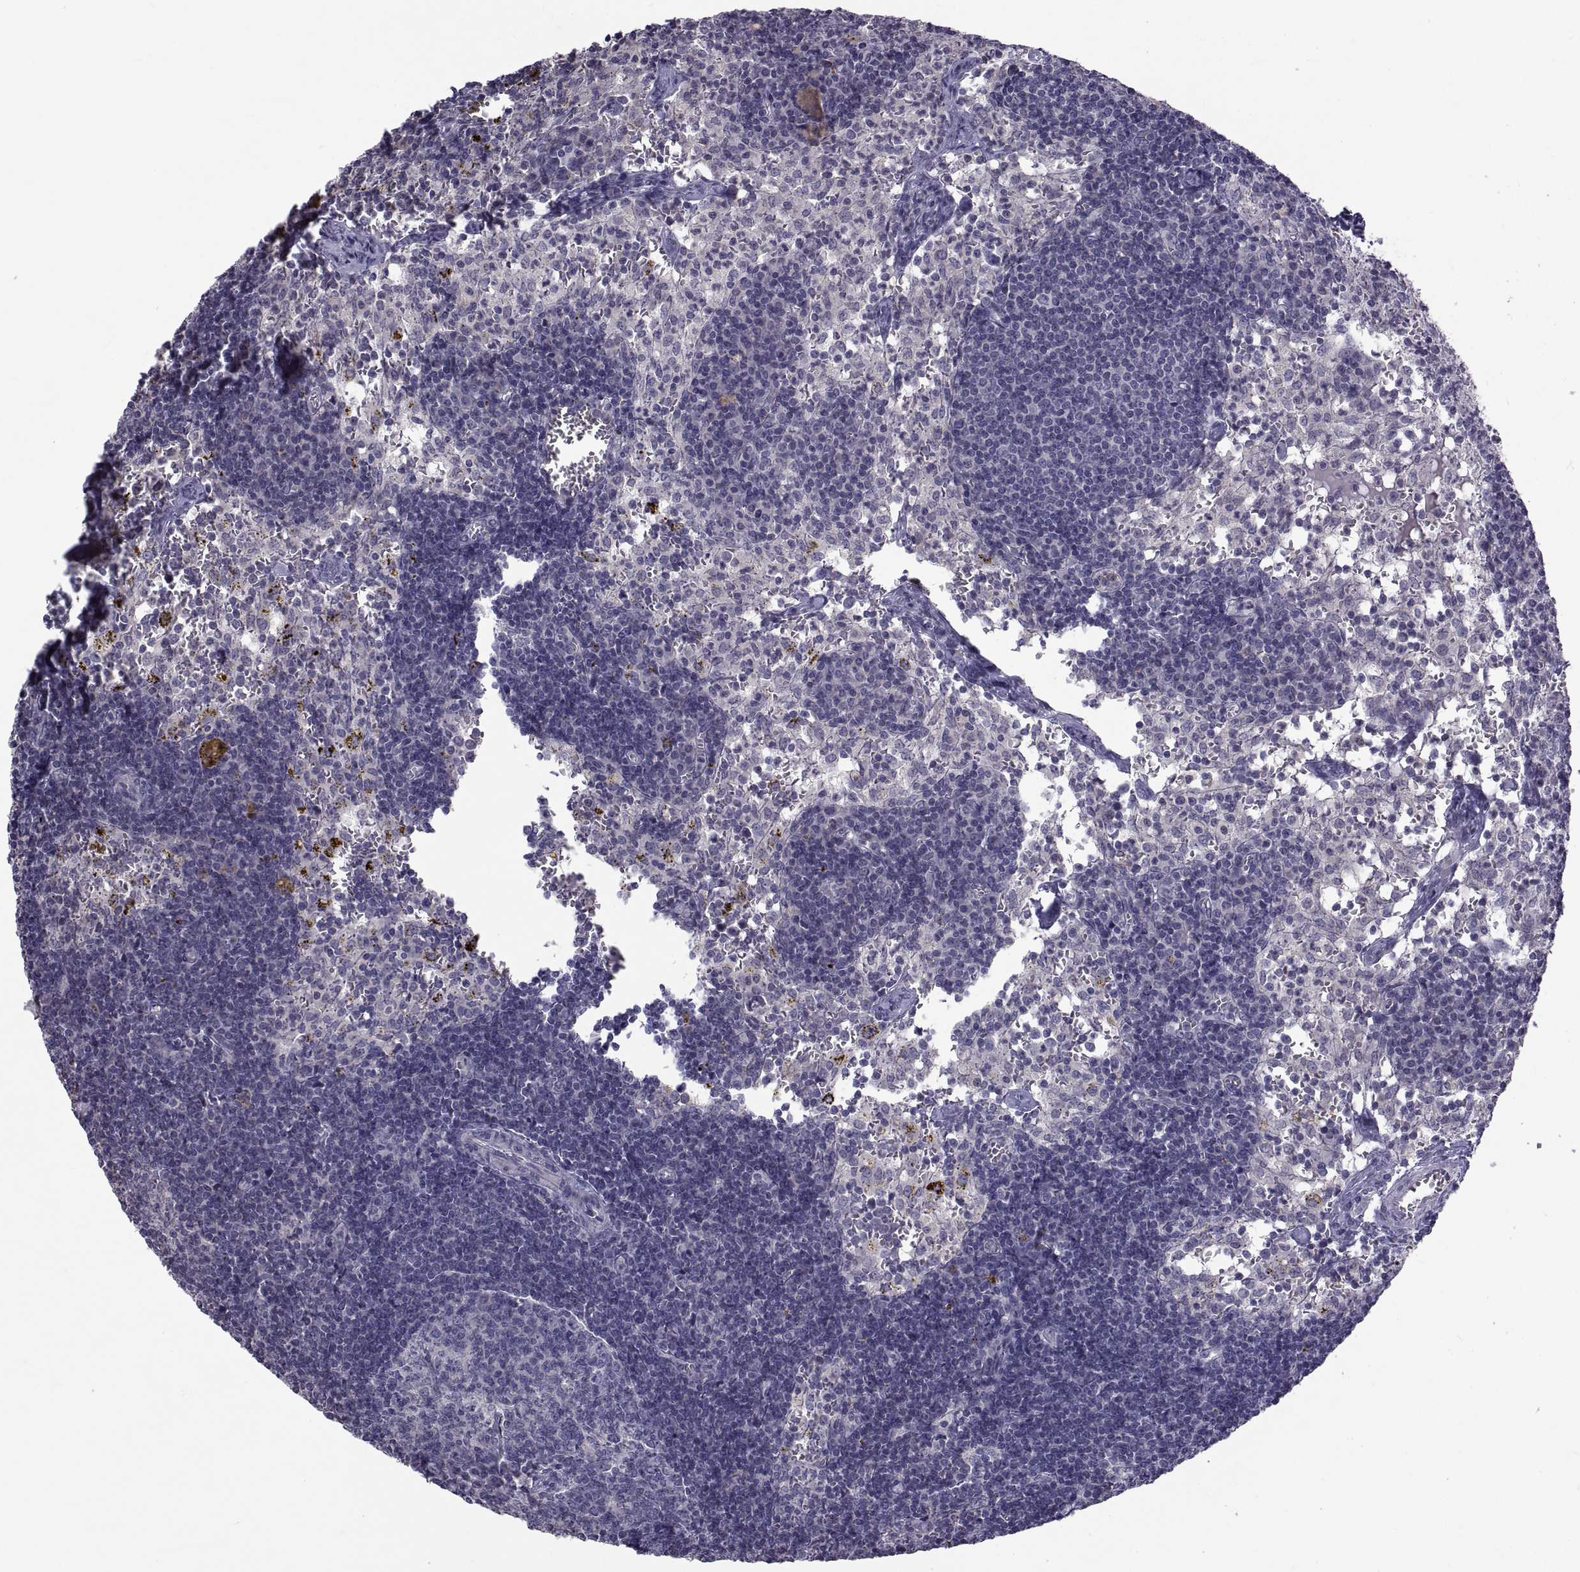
{"staining": {"intensity": "negative", "quantity": "none", "location": "none"}, "tissue": "lymph node", "cell_type": "Germinal center cells", "image_type": "normal", "snomed": [{"axis": "morphology", "description": "Normal tissue, NOS"}, {"axis": "topography", "description": "Lymph node"}], "caption": "Immunohistochemistry of normal human lymph node reveals no positivity in germinal center cells.", "gene": "NPTX2", "patient": {"sex": "female", "age": 52}}